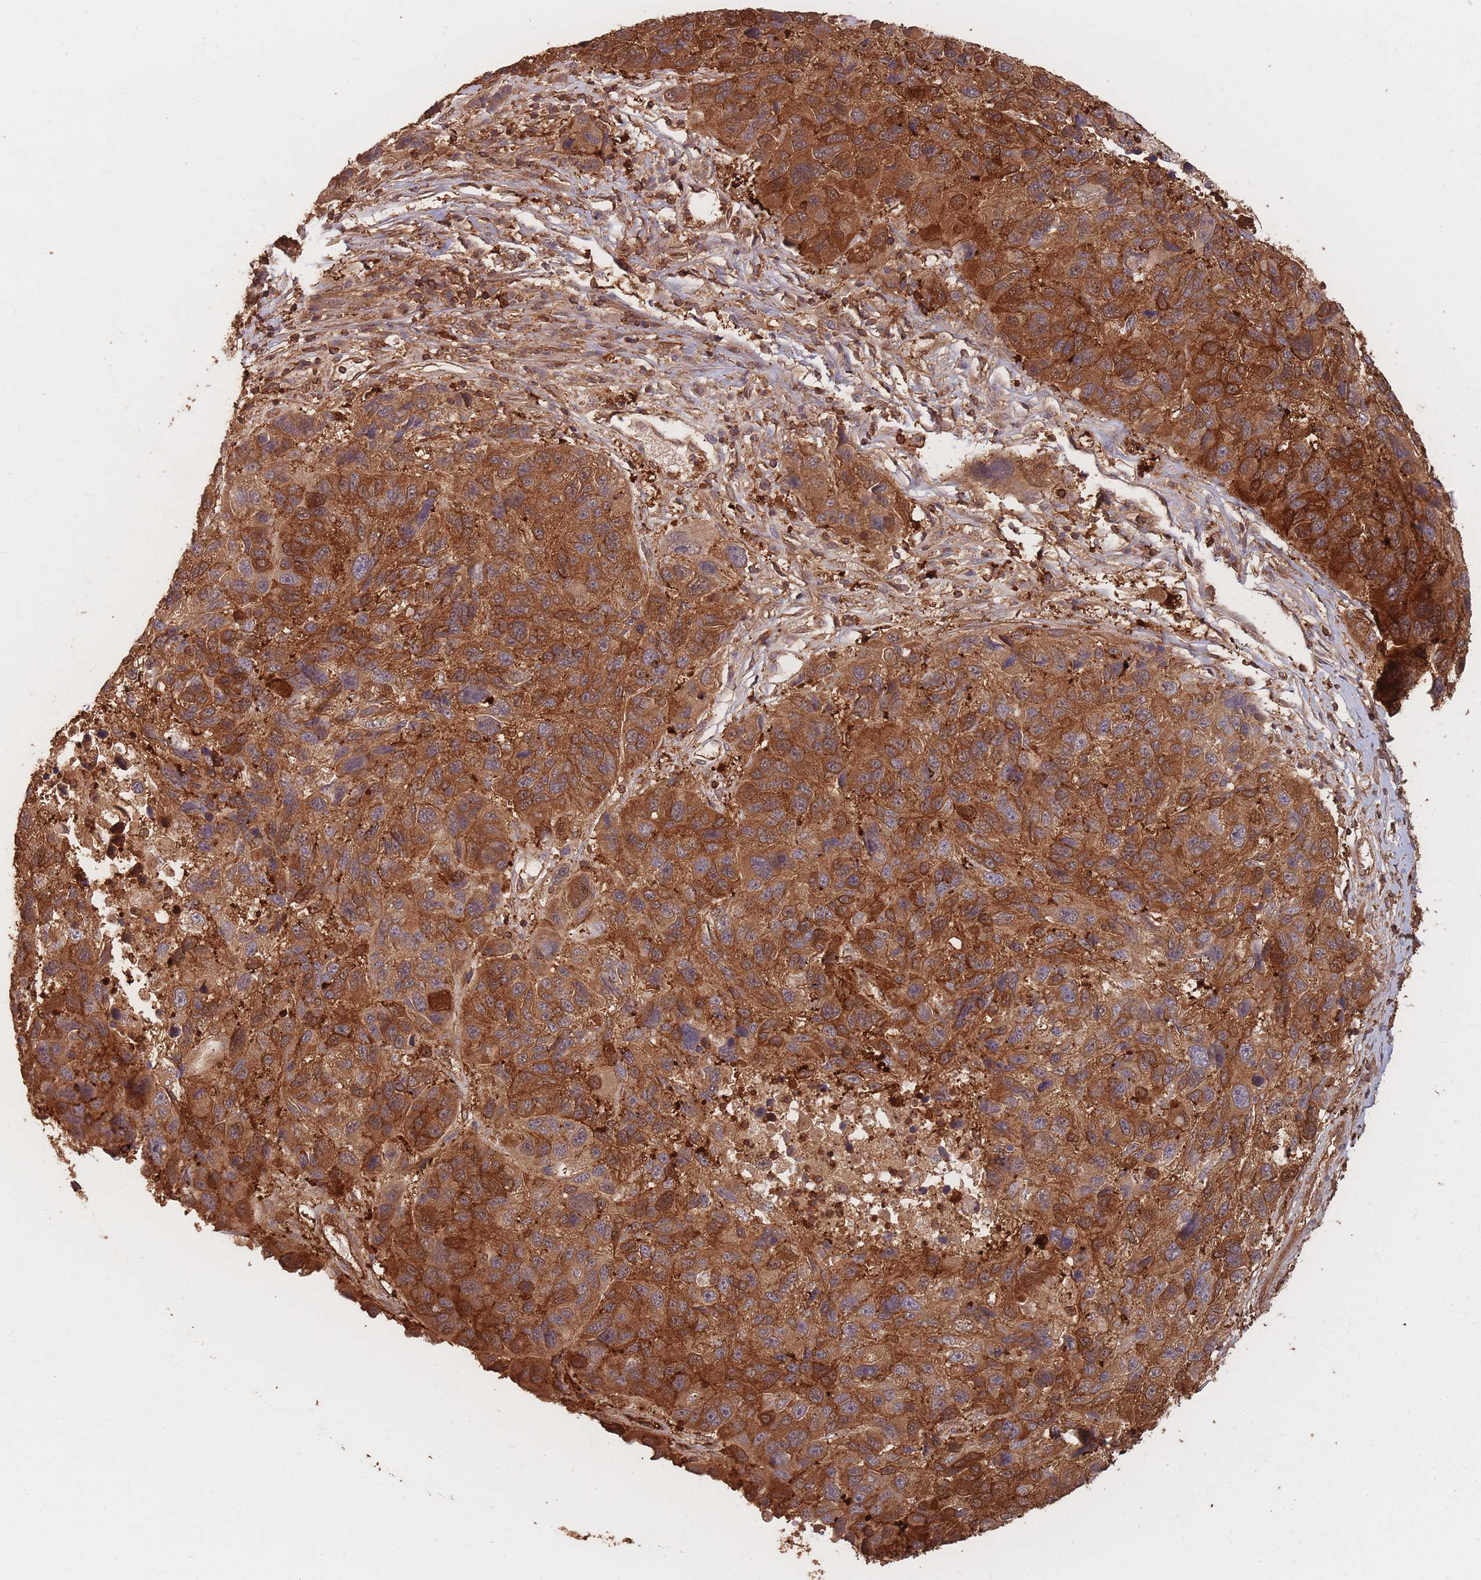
{"staining": {"intensity": "strong", "quantity": ">75%", "location": "cytoplasmic/membranous"}, "tissue": "melanoma", "cell_type": "Tumor cells", "image_type": "cancer", "snomed": [{"axis": "morphology", "description": "Malignant melanoma, NOS"}, {"axis": "topography", "description": "Skin"}], "caption": "Approximately >75% of tumor cells in malignant melanoma demonstrate strong cytoplasmic/membranous protein positivity as visualized by brown immunohistochemical staining.", "gene": "PLS3", "patient": {"sex": "male", "age": 53}}